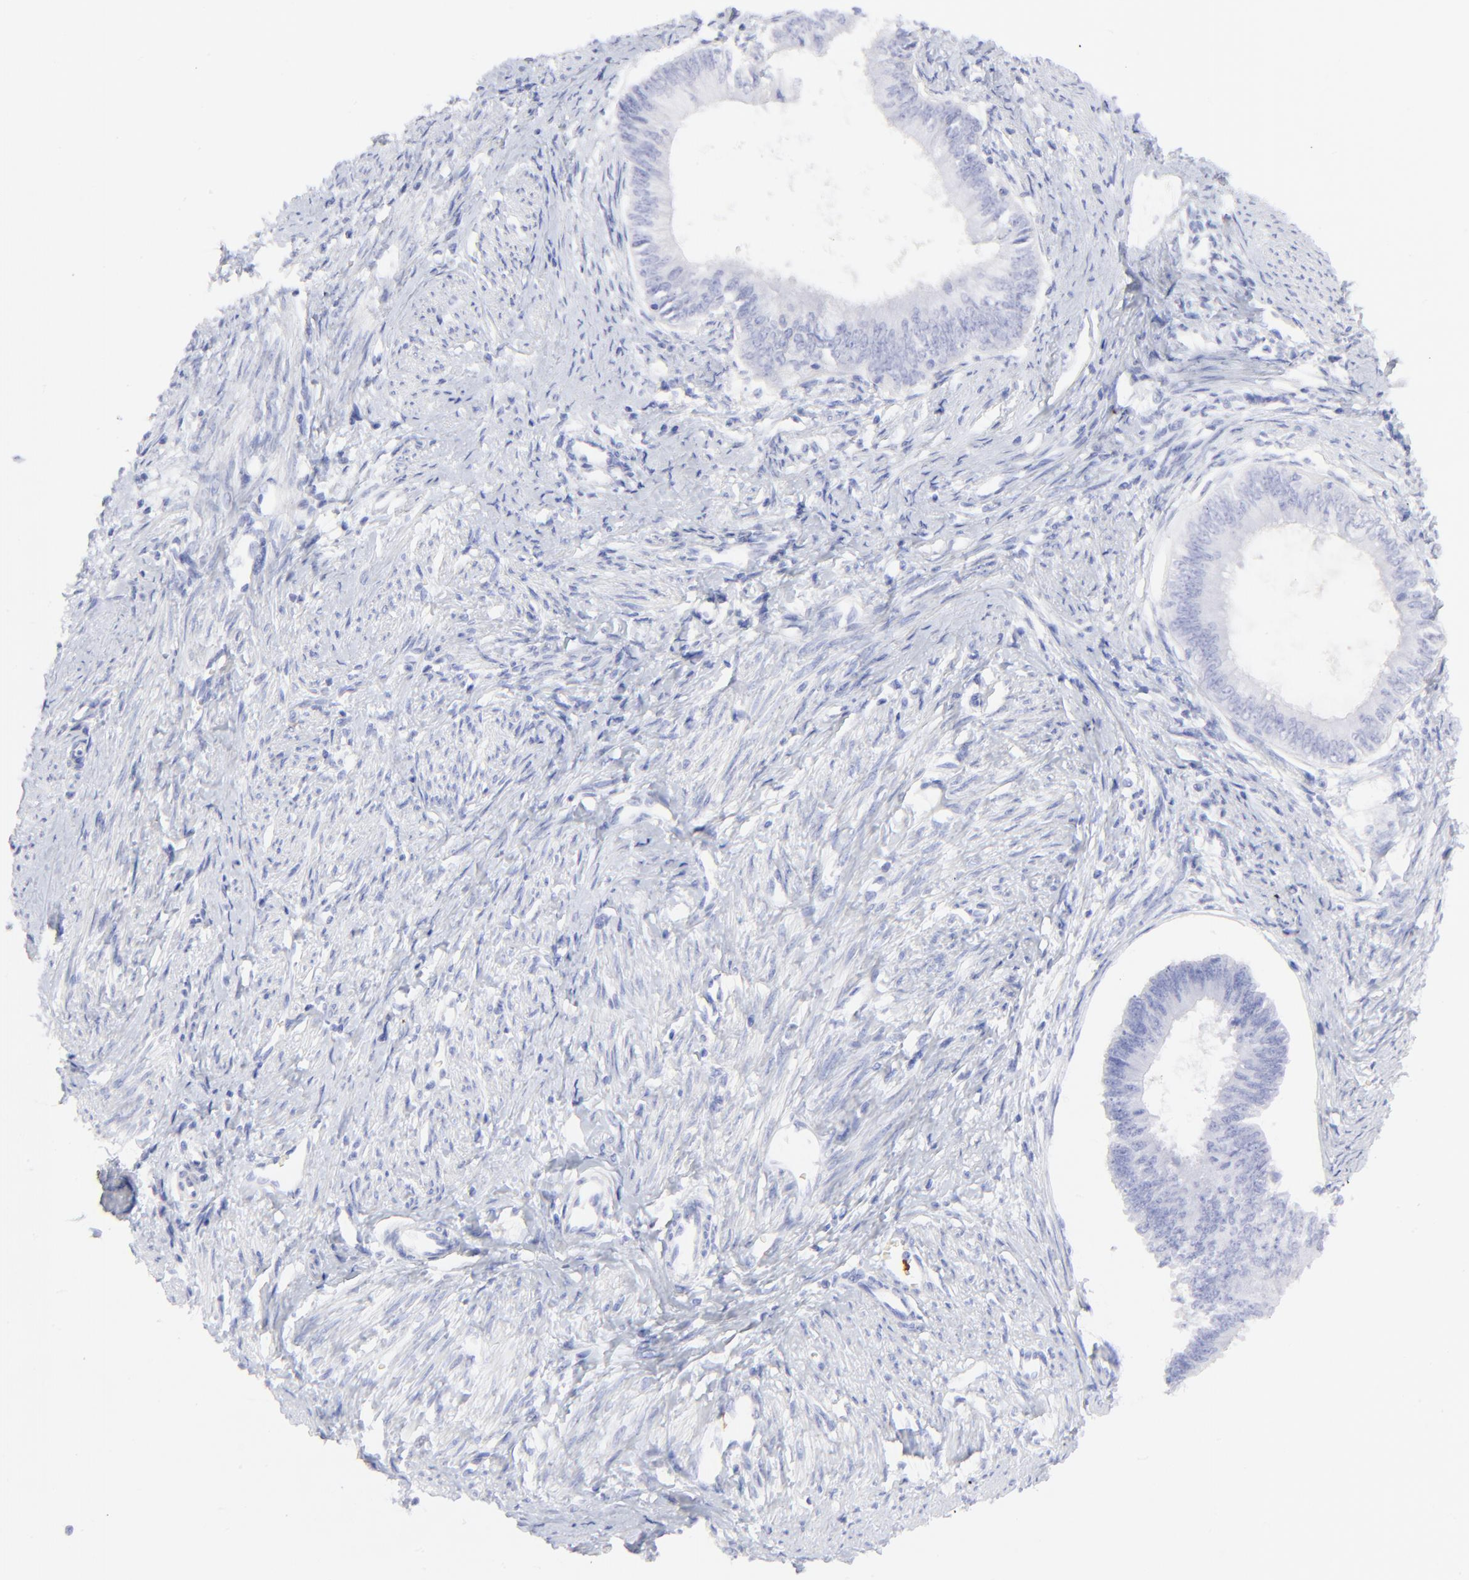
{"staining": {"intensity": "negative", "quantity": "none", "location": "none"}, "tissue": "endometrial cancer", "cell_type": "Tumor cells", "image_type": "cancer", "snomed": [{"axis": "morphology", "description": "Adenocarcinoma, NOS"}, {"axis": "topography", "description": "Endometrium"}], "caption": "DAB immunohistochemical staining of human endometrial cancer shows no significant expression in tumor cells.", "gene": "S100A12", "patient": {"sex": "female", "age": 76}}